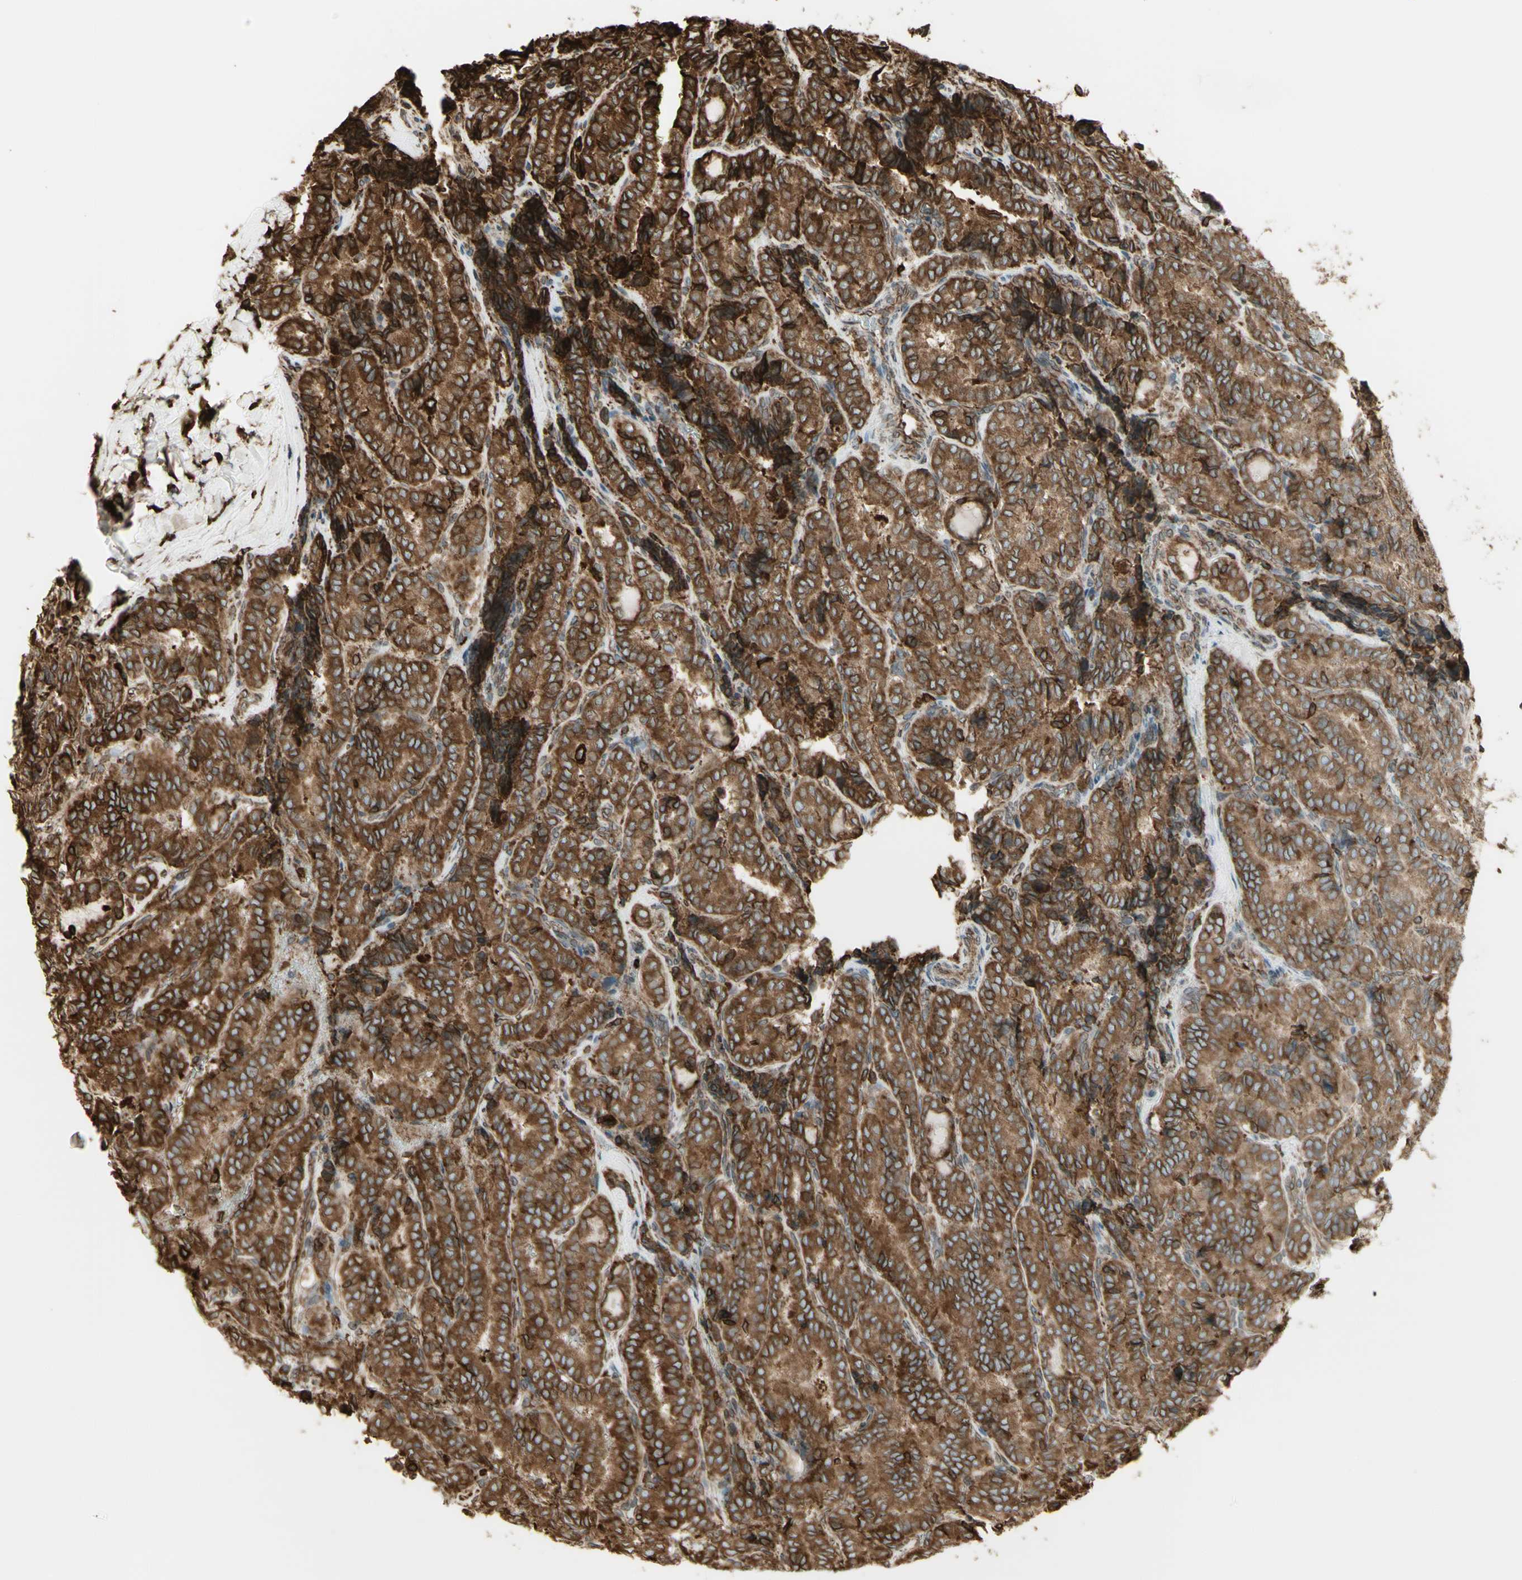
{"staining": {"intensity": "moderate", "quantity": ">75%", "location": "cytoplasmic/membranous"}, "tissue": "thyroid cancer", "cell_type": "Tumor cells", "image_type": "cancer", "snomed": [{"axis": "morphology", "description": "Normal tissue, NOS"}, {"axis": "morphology", "description": "Papillary adenocarcinoma, NOS"}, {"axis": "topography", "description": "Thyroid gland"}], "caption": "Human thyroid cancer (papillary adenocarcinoma) stained for a protein (brown) displays moderate cytoplasmic/membranous positive staining in about >75% of tumor cells.", "gene": "CANX", "patient": {"sex": "female", "age": 30}}